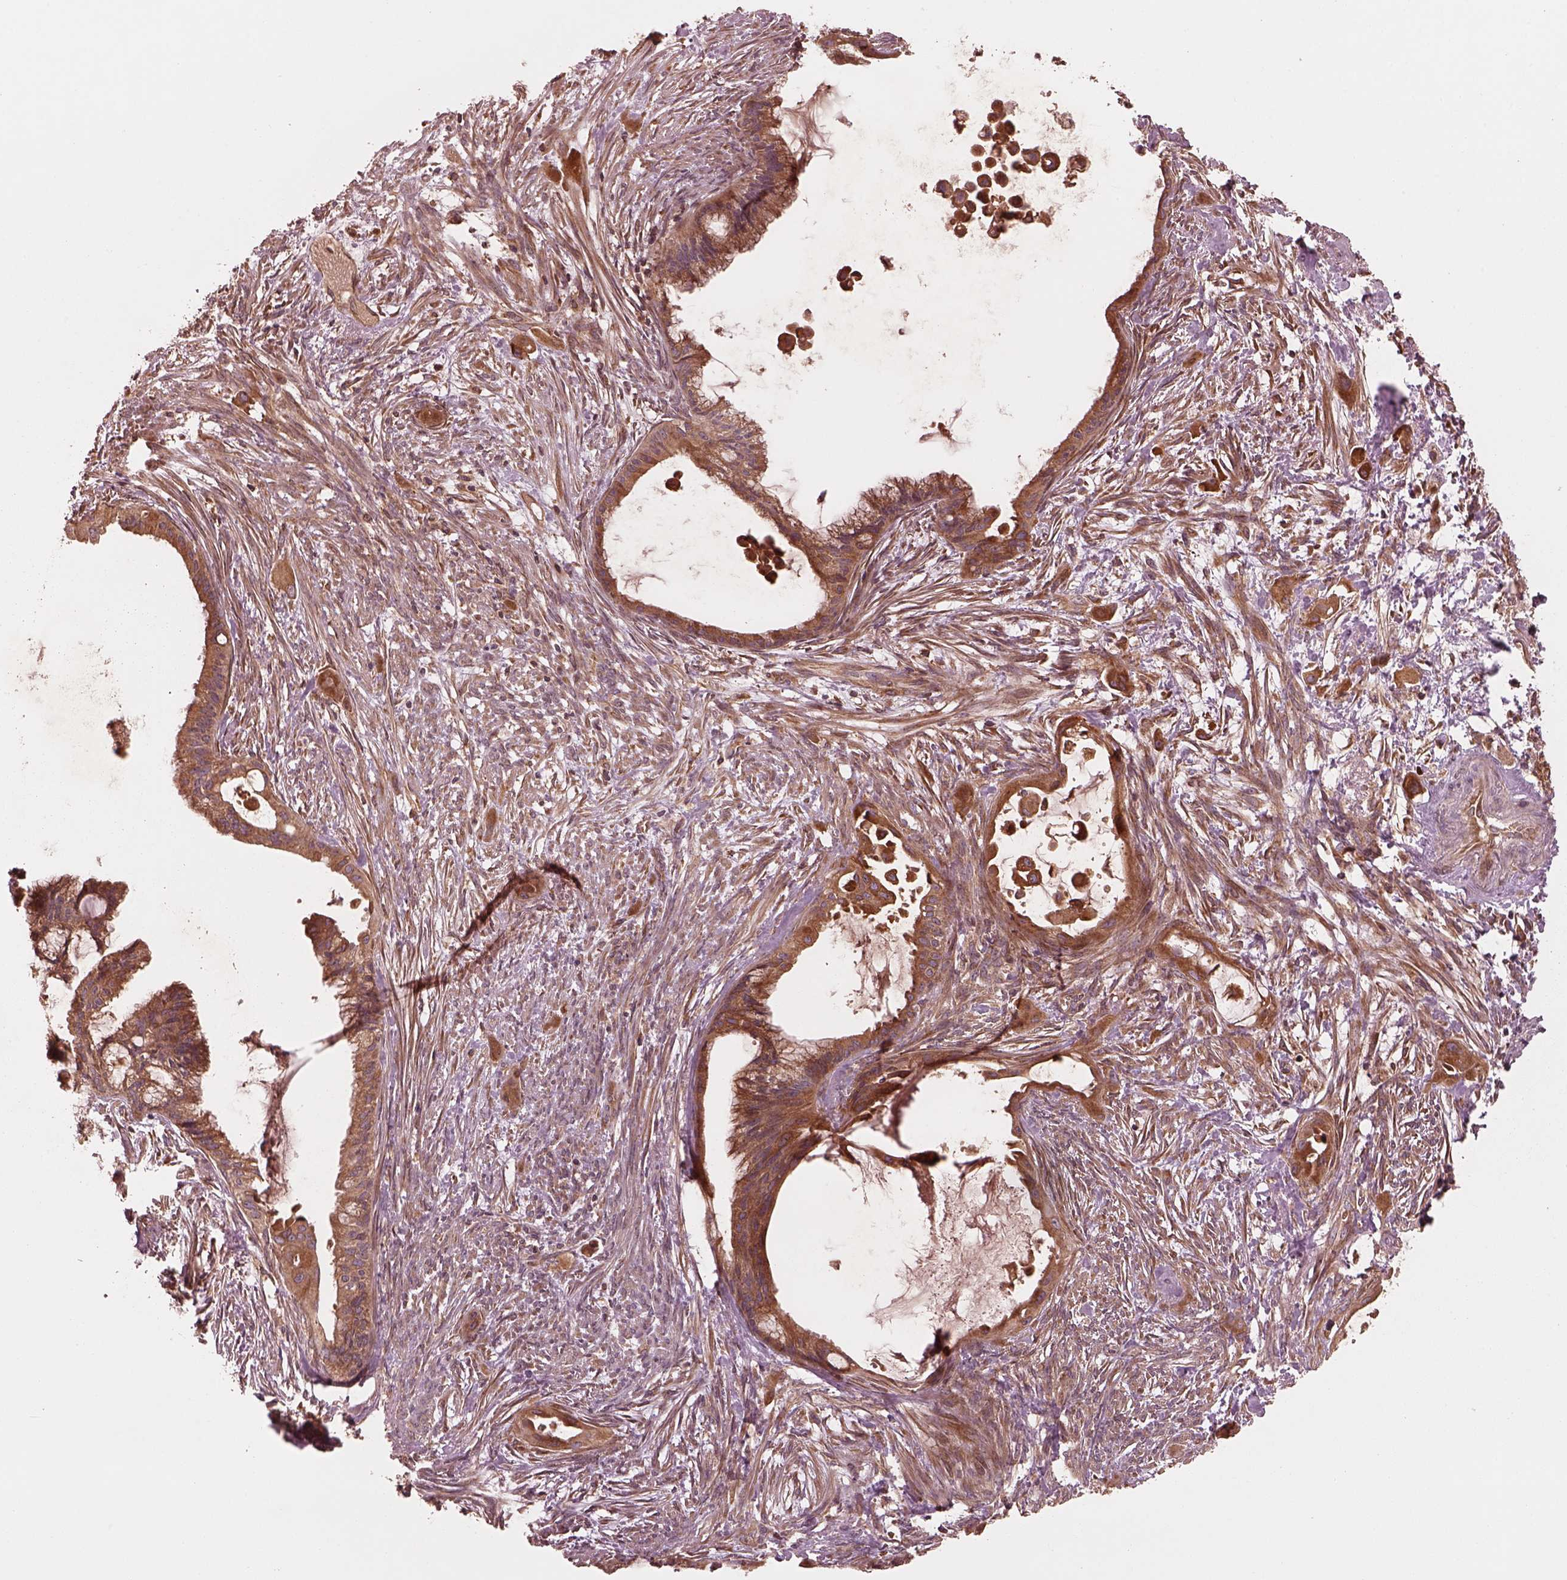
{"staining": {"intensity": "moderate", "quantity": ">75%", "location": "cytoplasmic/membranous"}, "tissue": "endometrial cancer", "cell_type": "Tumor cells", "image_type": "cancer", "snomed": [{"axis": "morphology", "description": "Adenocarcinoma, NOS"}, {"axis": "topography", "description": "Endometrium"}], "caption": "This photomicrograph reveals immunohistochemistry staining of endometrial cancer (adenocarcinoma), with medium moderate cytoplasmic/membranous expression in approximately >75% of tumor cells.", "gene": "PIK3R2", "patient": {"sex": "female", "age": 86}}